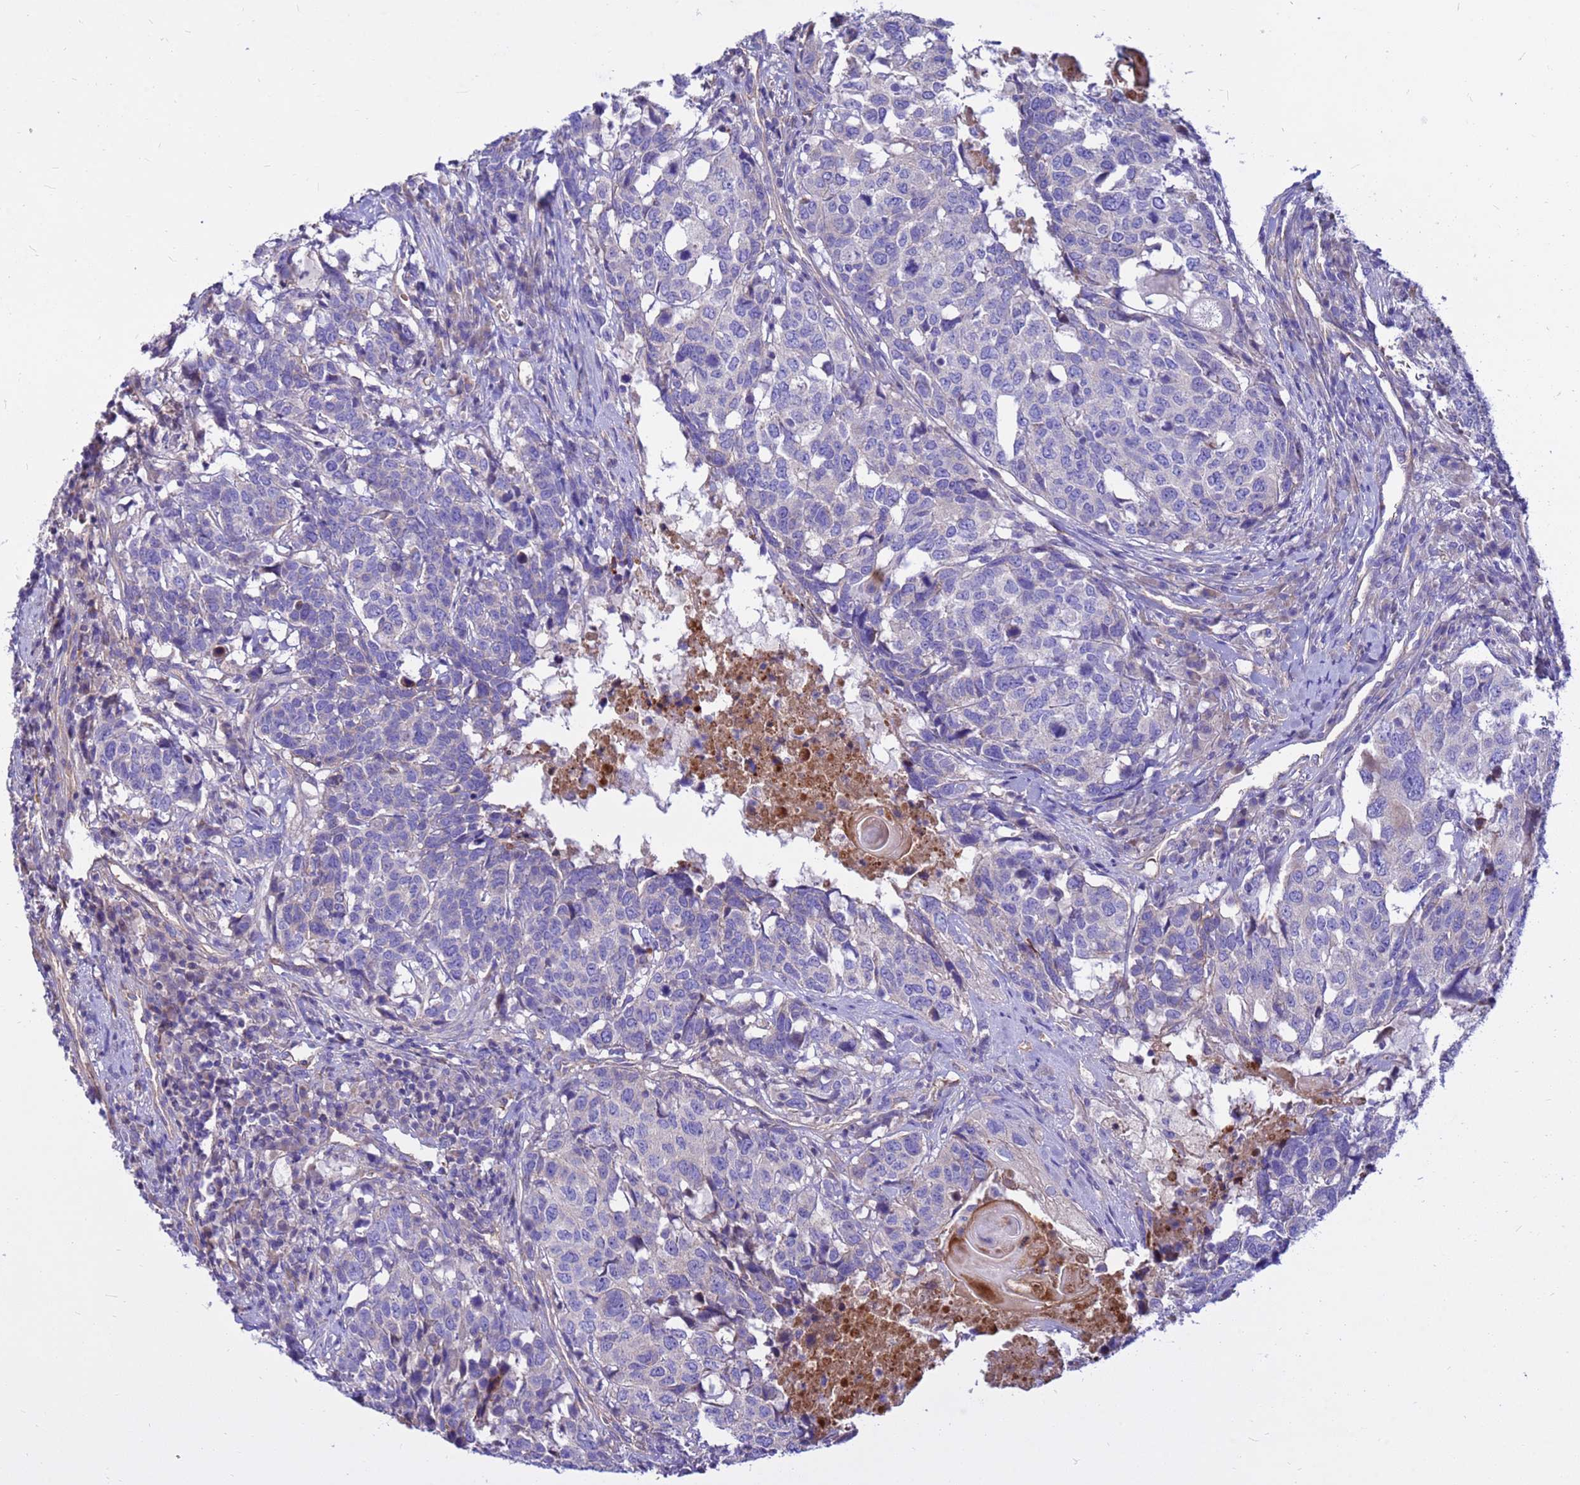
{"staining": {"intensity": "negative", "quantity": "none", "location": "none"}, "tissue": "head and neck cancer", "cell_type": "Tumor cells", "image_type": "cancer", "snomed": [{"axis": "morphology", "description": "Squamous cell carcinoma, NOS"}, {"axis": "topography", "description": "Head-Neck"}], "caption": "Human squamous cell carcinoma (head and neck) stained for a protein using IHC demonstrates no positivity in tumor cells.", "gene": "CRHBP", "patient": {"sex": "male", "age": 66}}